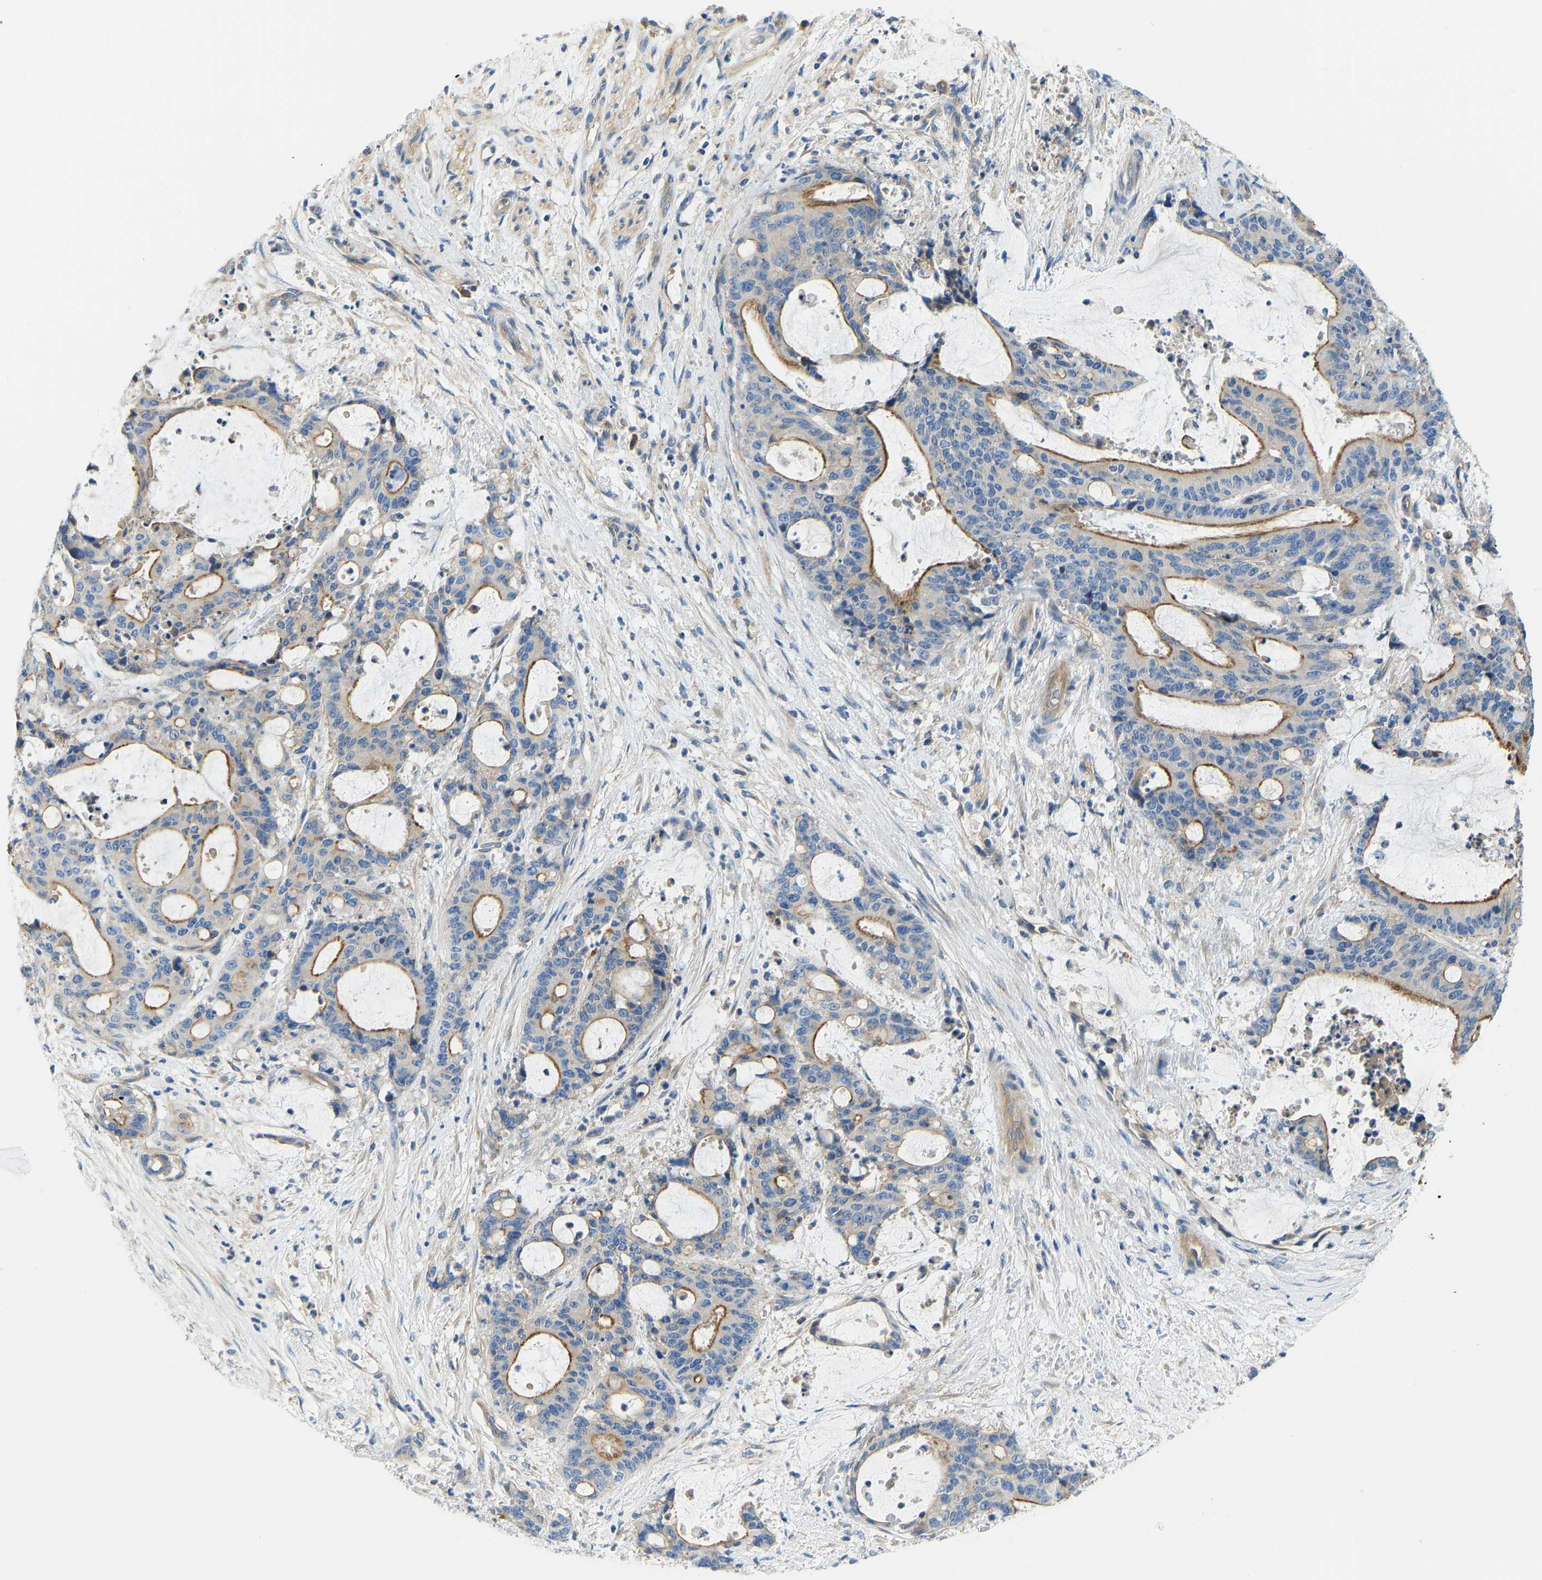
{"staining": {"intensity": "moderate", "quantity": "25%-75%", "location": "cytoplasmic/membranous"}, "tissue": "liver cancer", "cell_type": "Tumor cells", "image_type": "cancer", "snomed": [{"axis": "morphology", "description": "Normal tissue, NOS"}, {"axis": "morphology", "description": "Cholangiocarcinoma"}, {"axis": "topography", "description": "Liver"}, {"axis": "topography", "description": "Peripheral nerve tissue"}], "caption": "Liver cancer (cholangiocarcinoma) stained for a protein exhibits moderate cytoplasmic/membranous positivity in tumor cells.", "gene": "CHAD", "patient": {"sex": "female", "age": 73}}